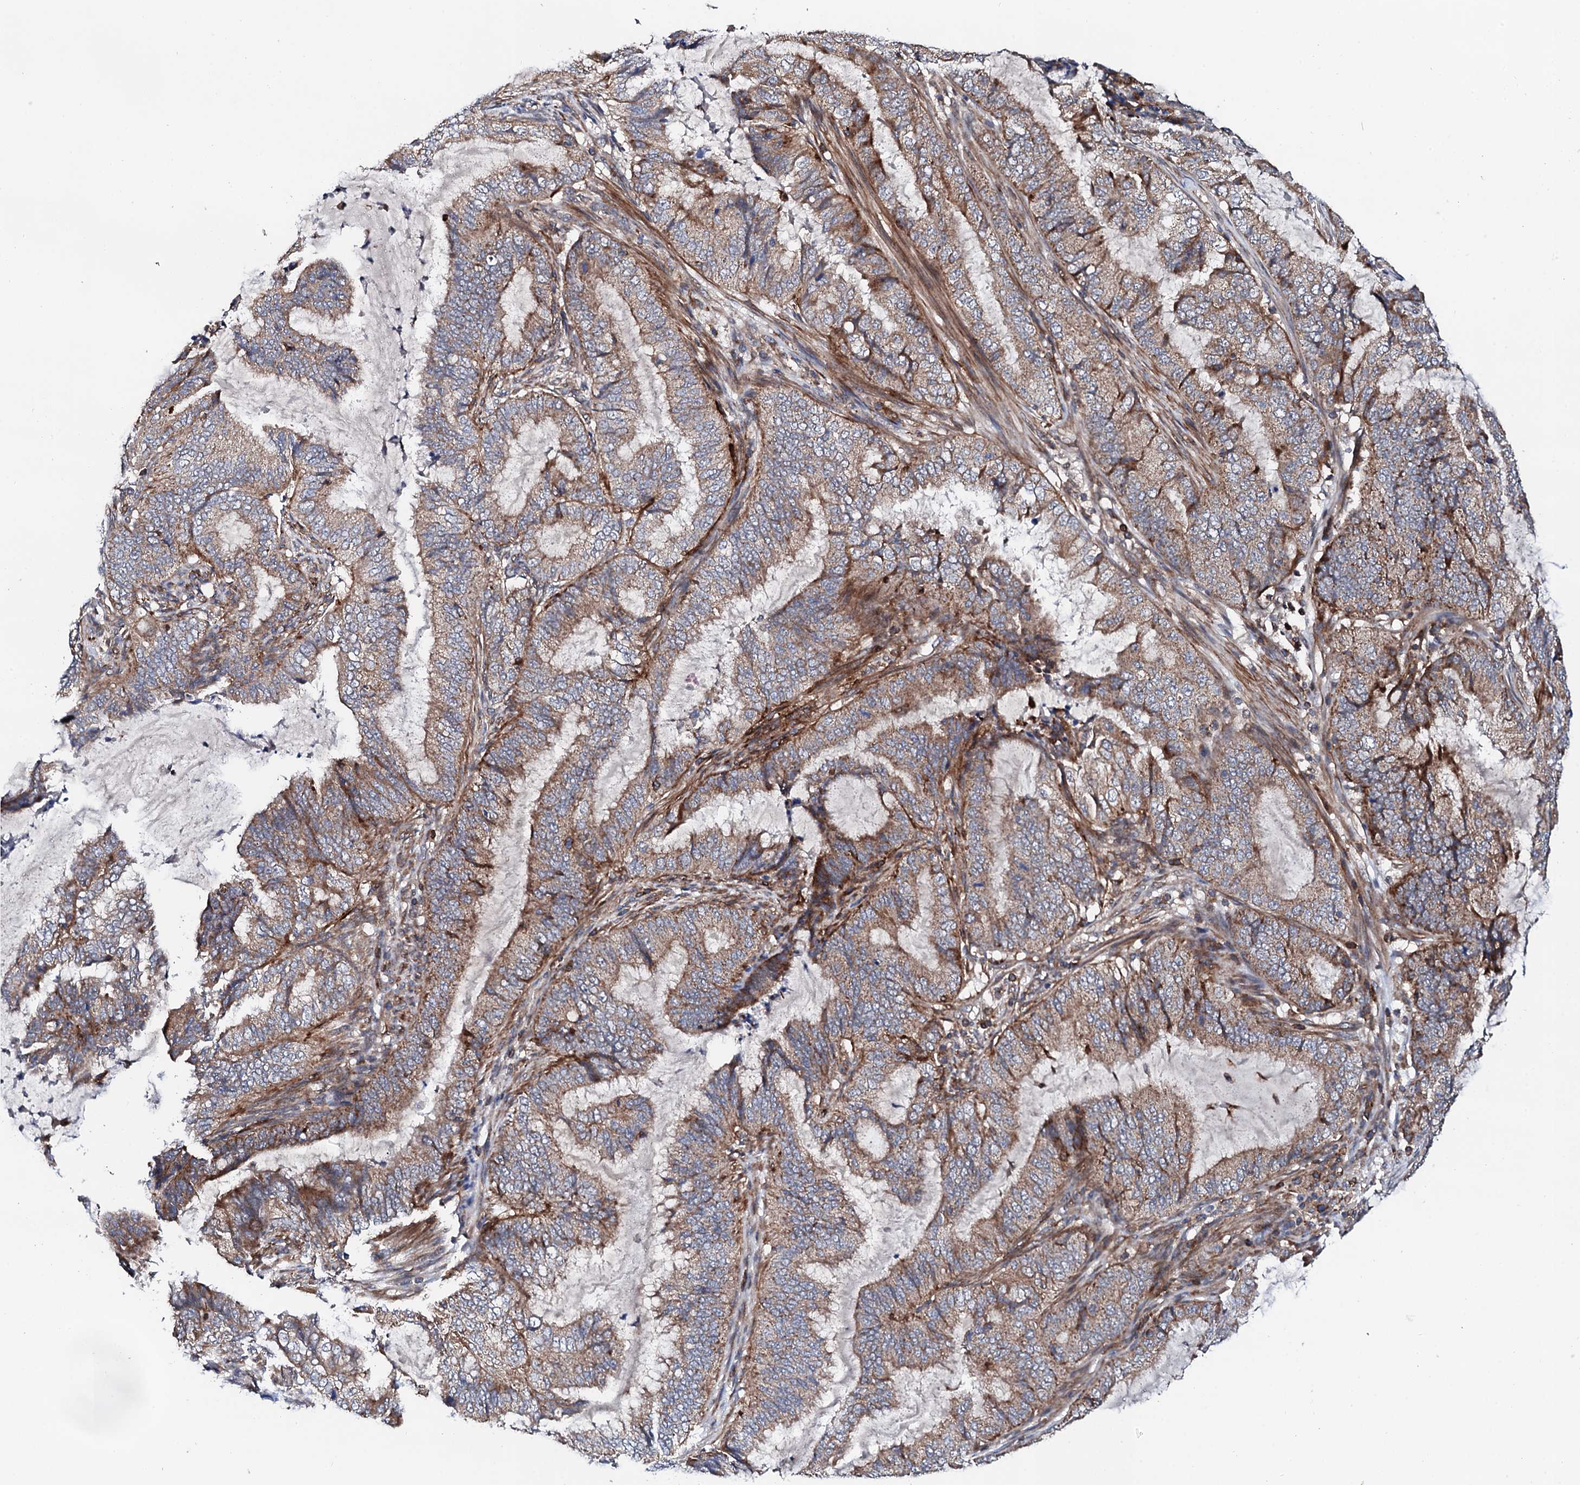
{"staining": {"intensity": "moderate", "quantity": ">75%", "location": "cytoplasmic/membranous"}, "tissue": "endometrial cancer", "cell_type": "Tumor cells", "image_type": "cancer", "snomed": [{"axis": "morphology", "description": "Adenocarcinoma, NOS"}, {"axis": "topography", "description": "Endometrium"}], "caption": "DAB immunohistochemical staining of human adenocarcinoma (endometrial) shows moderate cytoplasmic/membranous protein positivity in approximately >75% of tumor cells. The protein is shown in brown color, while the nuclei are stained blue.", "gene": "COG4", "patient": {"sex": "female", "age": 51}}